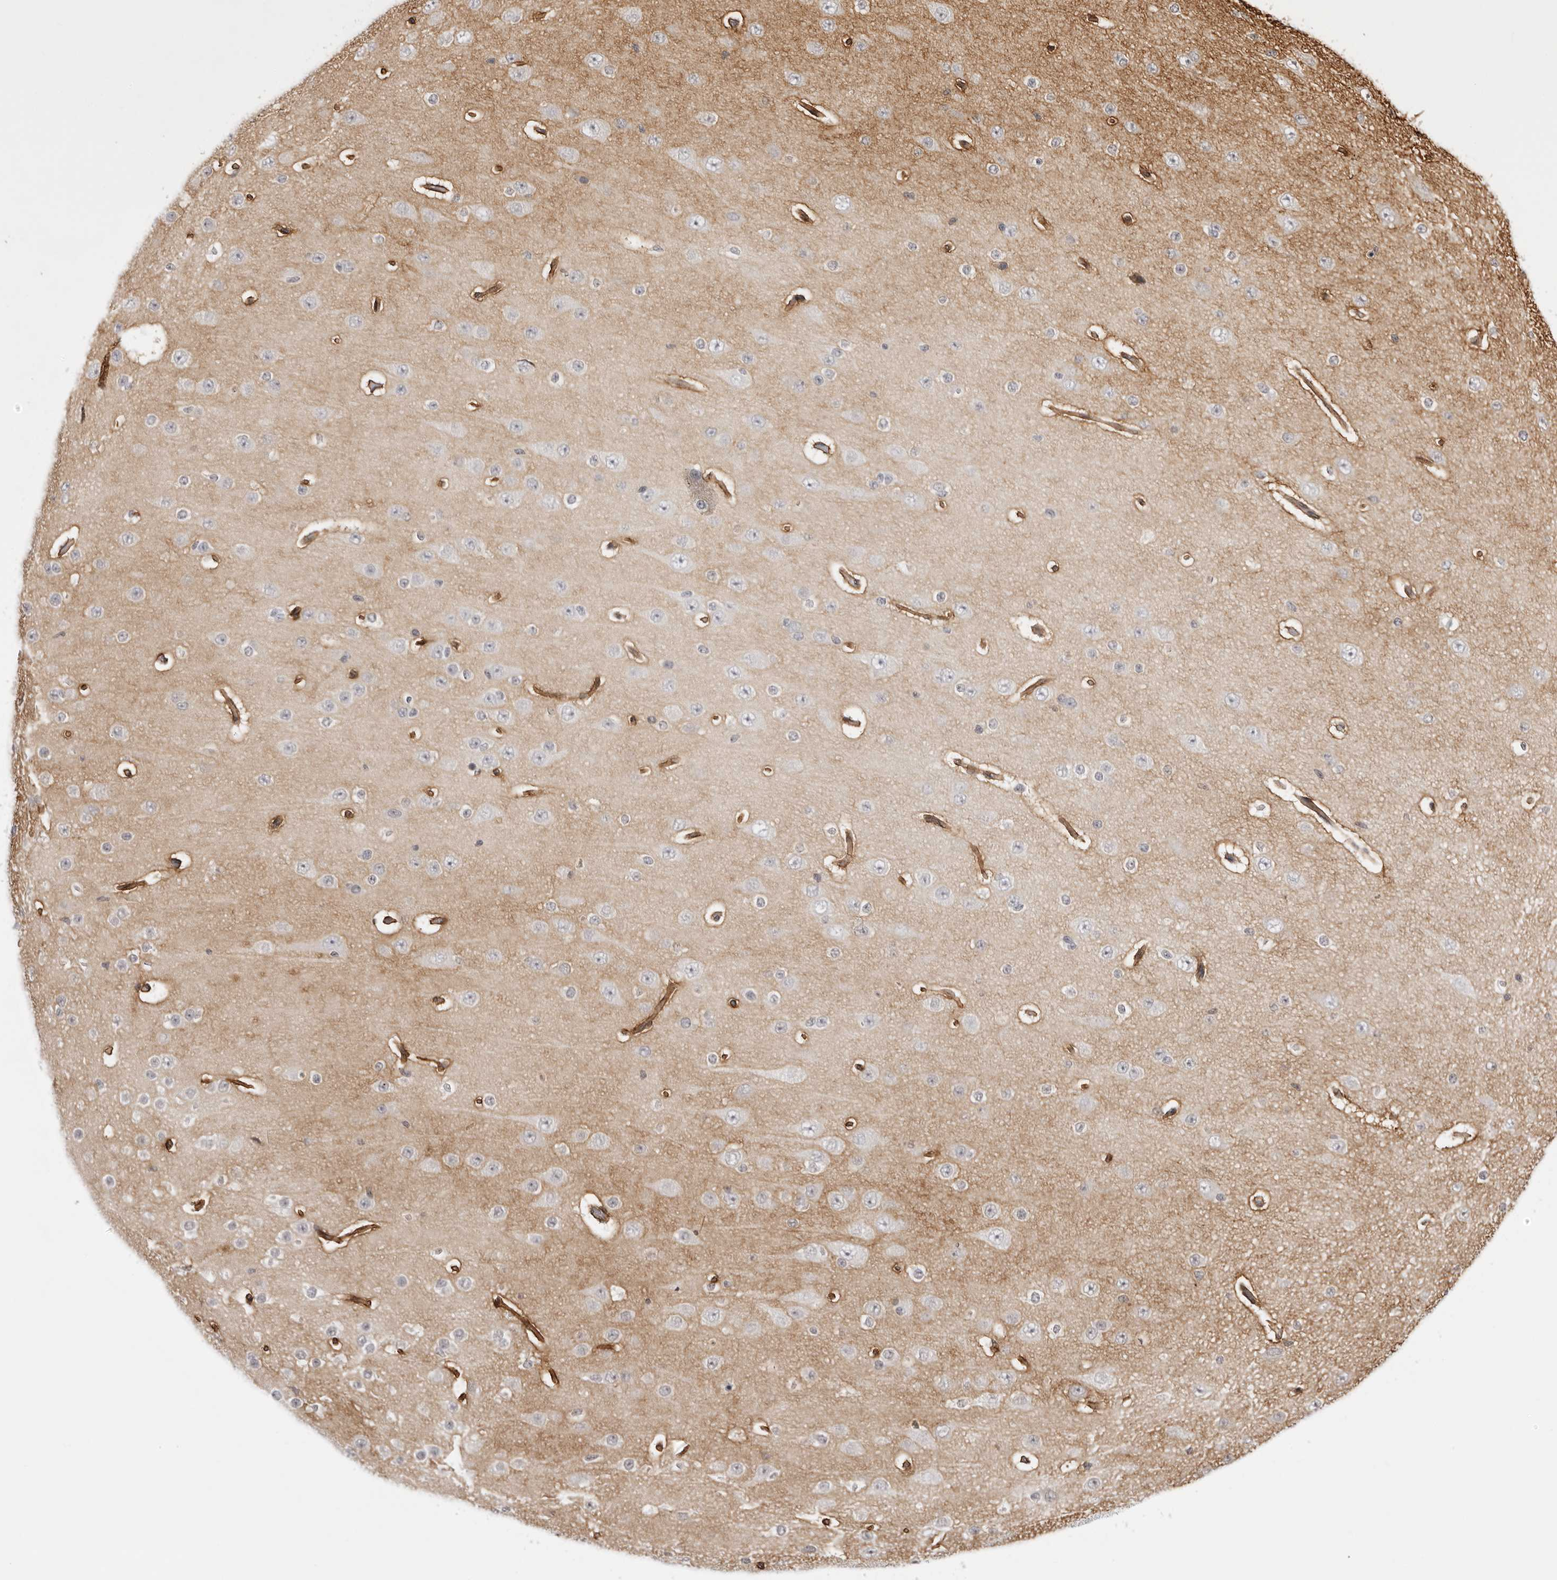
{"staining": {"intensity": "weak", "quantity": "25%-75%", "location": "cytoplasmic/membranous"}, "tissue": "cerebral cortex", "cell_type": "Endothelial cells", "image_type": "normal", "snomed": [{"axis": "morphology", "description": "Normal tissue, NOS"}, {"axis": "morphology", "description": "Developmental malformation"}, {"axis": "topography", "description": "Cerebral cortex"}], "caption": "Protein staining by IHC exhibits weak cytoplasmic/membranous staining in about 25%-75% of endothelial cells in unremarkable cerebral cortex.", "gene": "PRUNE1", "patient": {"sex": "female", "age": 30}}